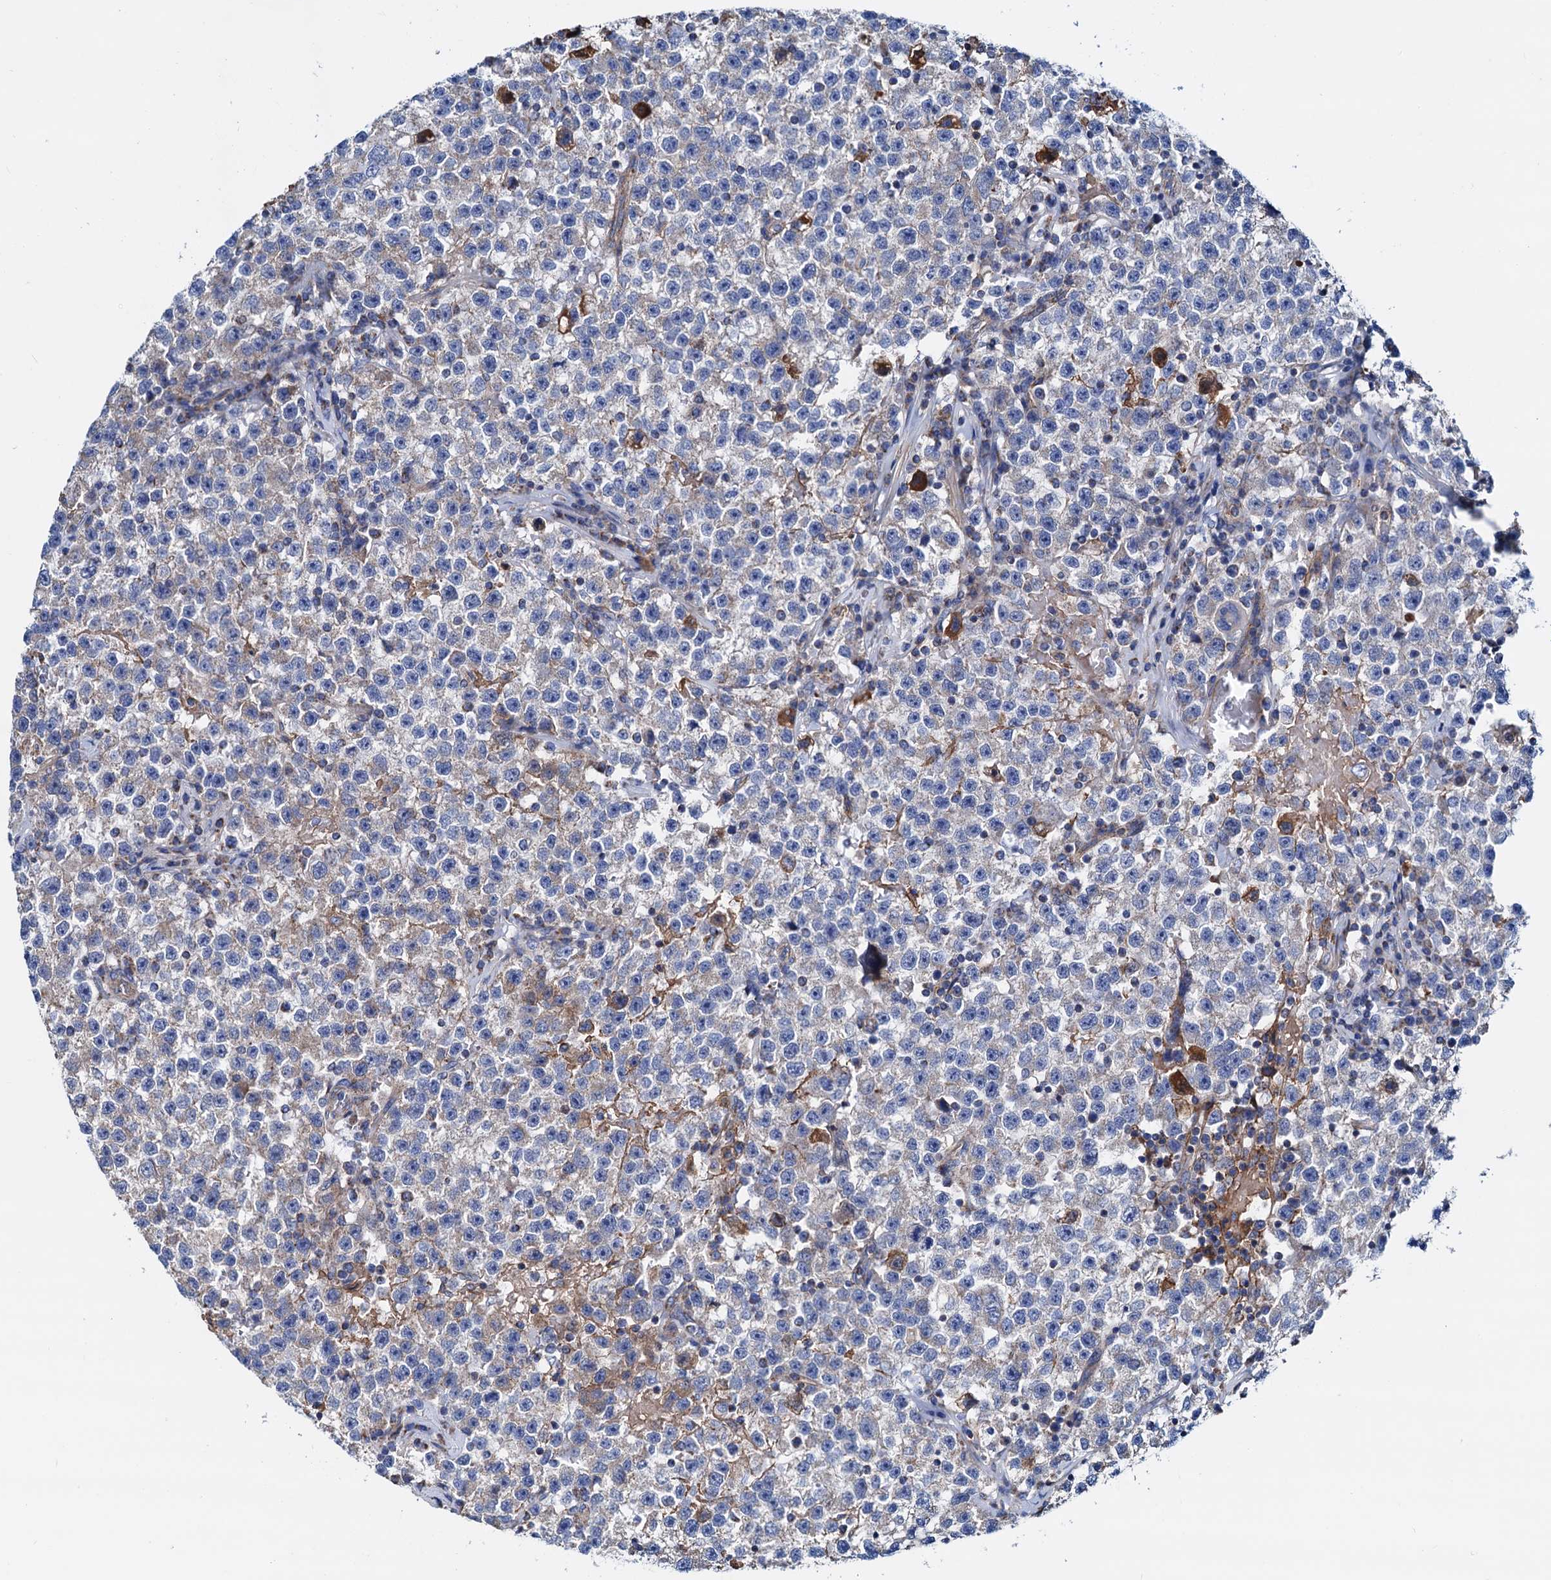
{"staining": {"intensity": "negative", "quantity": "none", "location": "none"}, "tissue": "testis cancer", "cell_type": "Tumor cells", "image_type": "cancer", "snomed": [{"axis": "morphology", "description": "Seminoma, NOS"}, {"axis": "topography", "description": "Testis"}], "caption": "Protein analysis of testis cancer (seminoma) demonstrates no significant staining in tumor cells.", "gene": "RASSF9", "patient": {"sex": "male", "age": 22}}